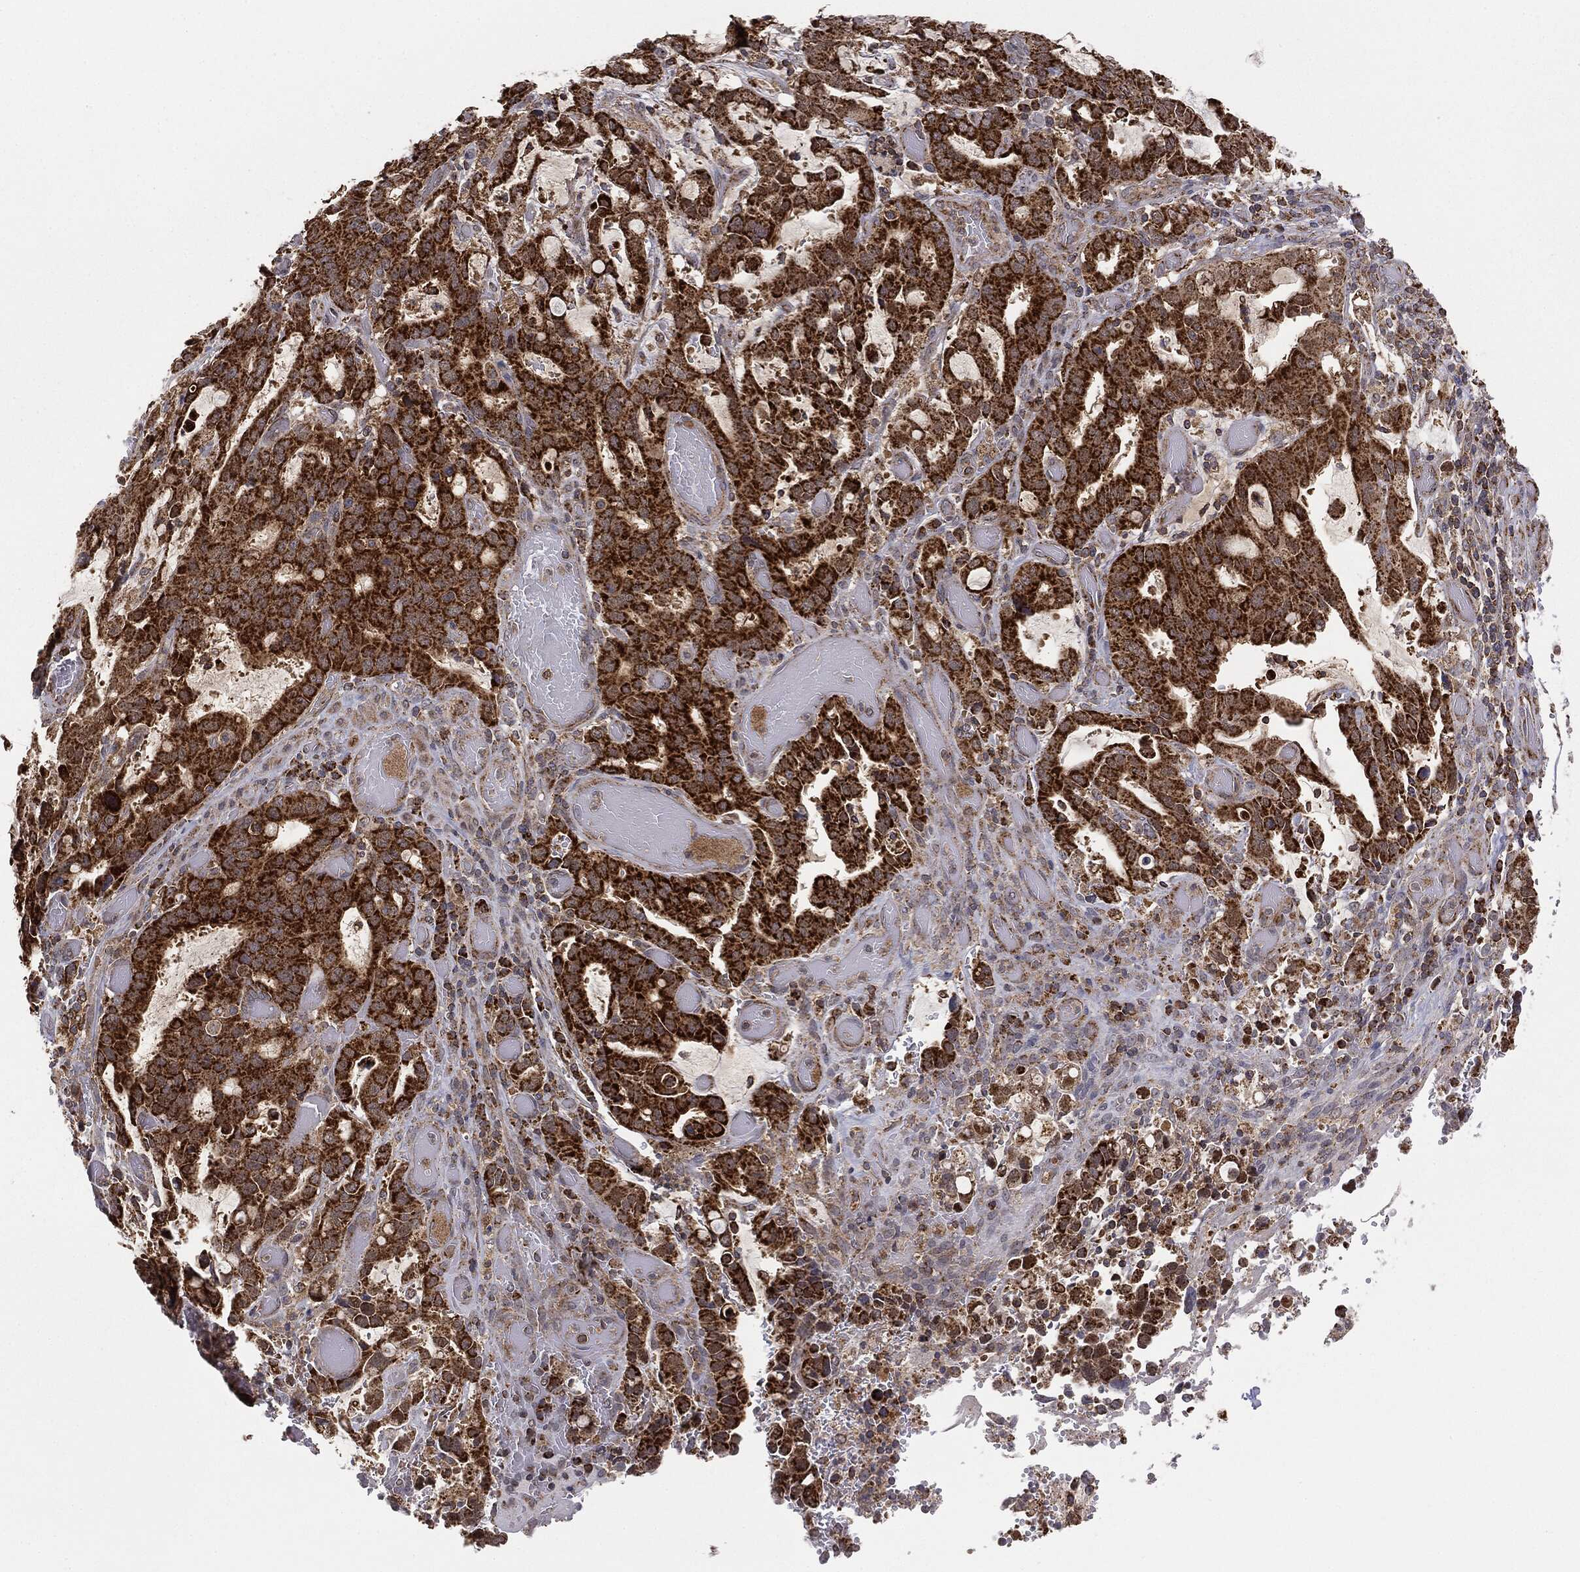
{"staining": {"intensity": "strong", "quantity": ">75%", "location": "cytoplasmic/membranous"}, "tissue": "stomach cancer", "cell_type": "Tumor cells", "image_type": "cancer", "snomed": [{"axis": "morphology", "description": "Adenocarcinoma, NOS"}, {"axis": "topography", "description": "Stomach, upper"}, {"axis": "topography", "description": "Stomach"}], "caption": "Strong cytoplasmic/membranous protein expression is appreciated in about >75% of tumor cells in stomach adenocarcinoma.", "gene": "MTOR", "patient": {"sex": "male", "age": 62}}